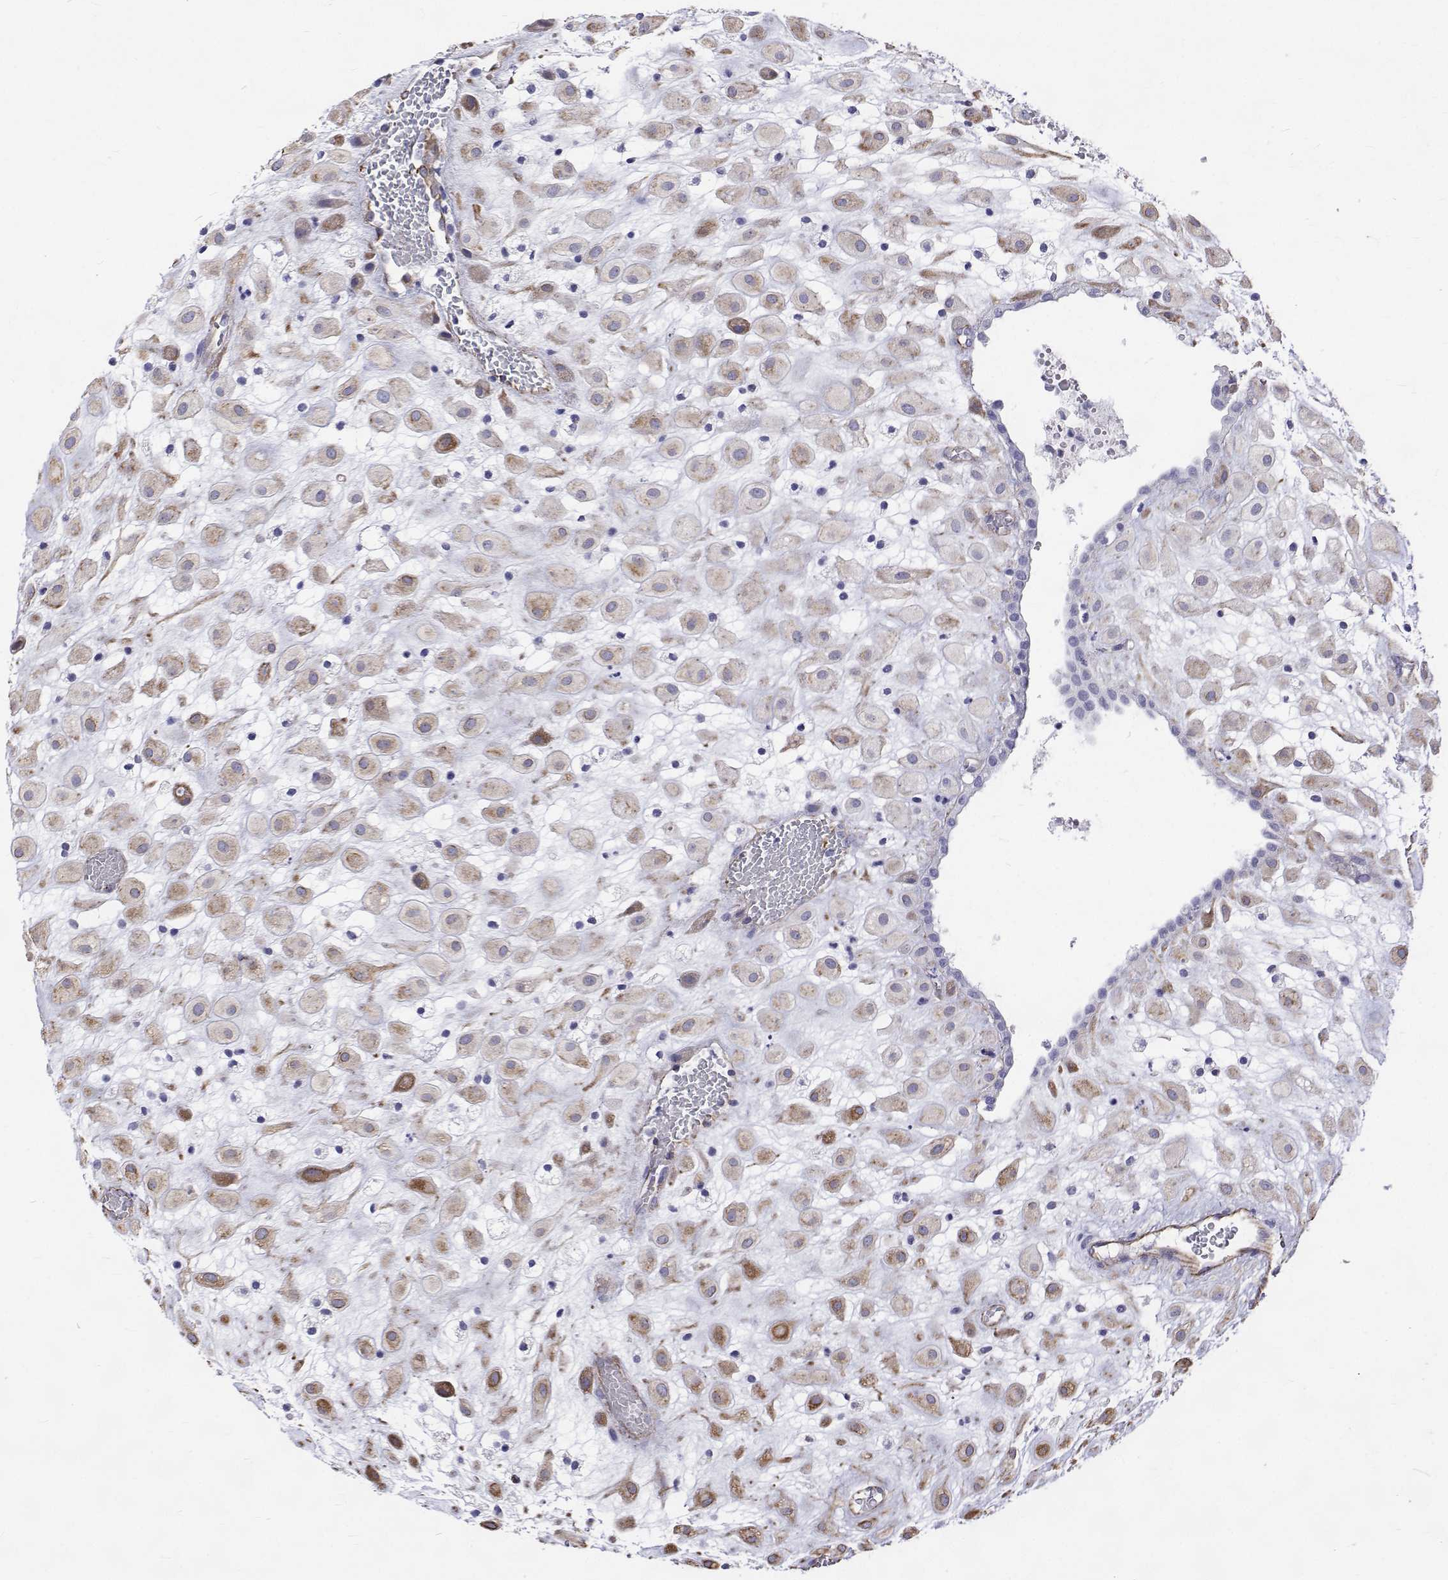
{"staining": {"intensity": "moderate", "quantity": "25%-75%", "location": "cytoplasmic/membranous"}, "tissue": "placenta", "cell_type": "Decidual cells", "image_type": "normal", "snomed": [{"axis": "morphology", "description": "Normal tissue, NOS"}, {"axis": "topography", "description": "Placenta"}], "caption": "Immunohistochemistry (IHC) staining of benign placenta, which reveals medium levels of moderate cytoplasmic/membranous positivity in approximately 25%-75% of decidual cells indicating moderate cytoplasmic/membranous protein positivity. The staining was performed using DAB (brown) for protein detection and nuclei were counterstained in hematoxylin (blue).", "gene": "OPRPN", "patient": {"sex": "female", "age": 24}}